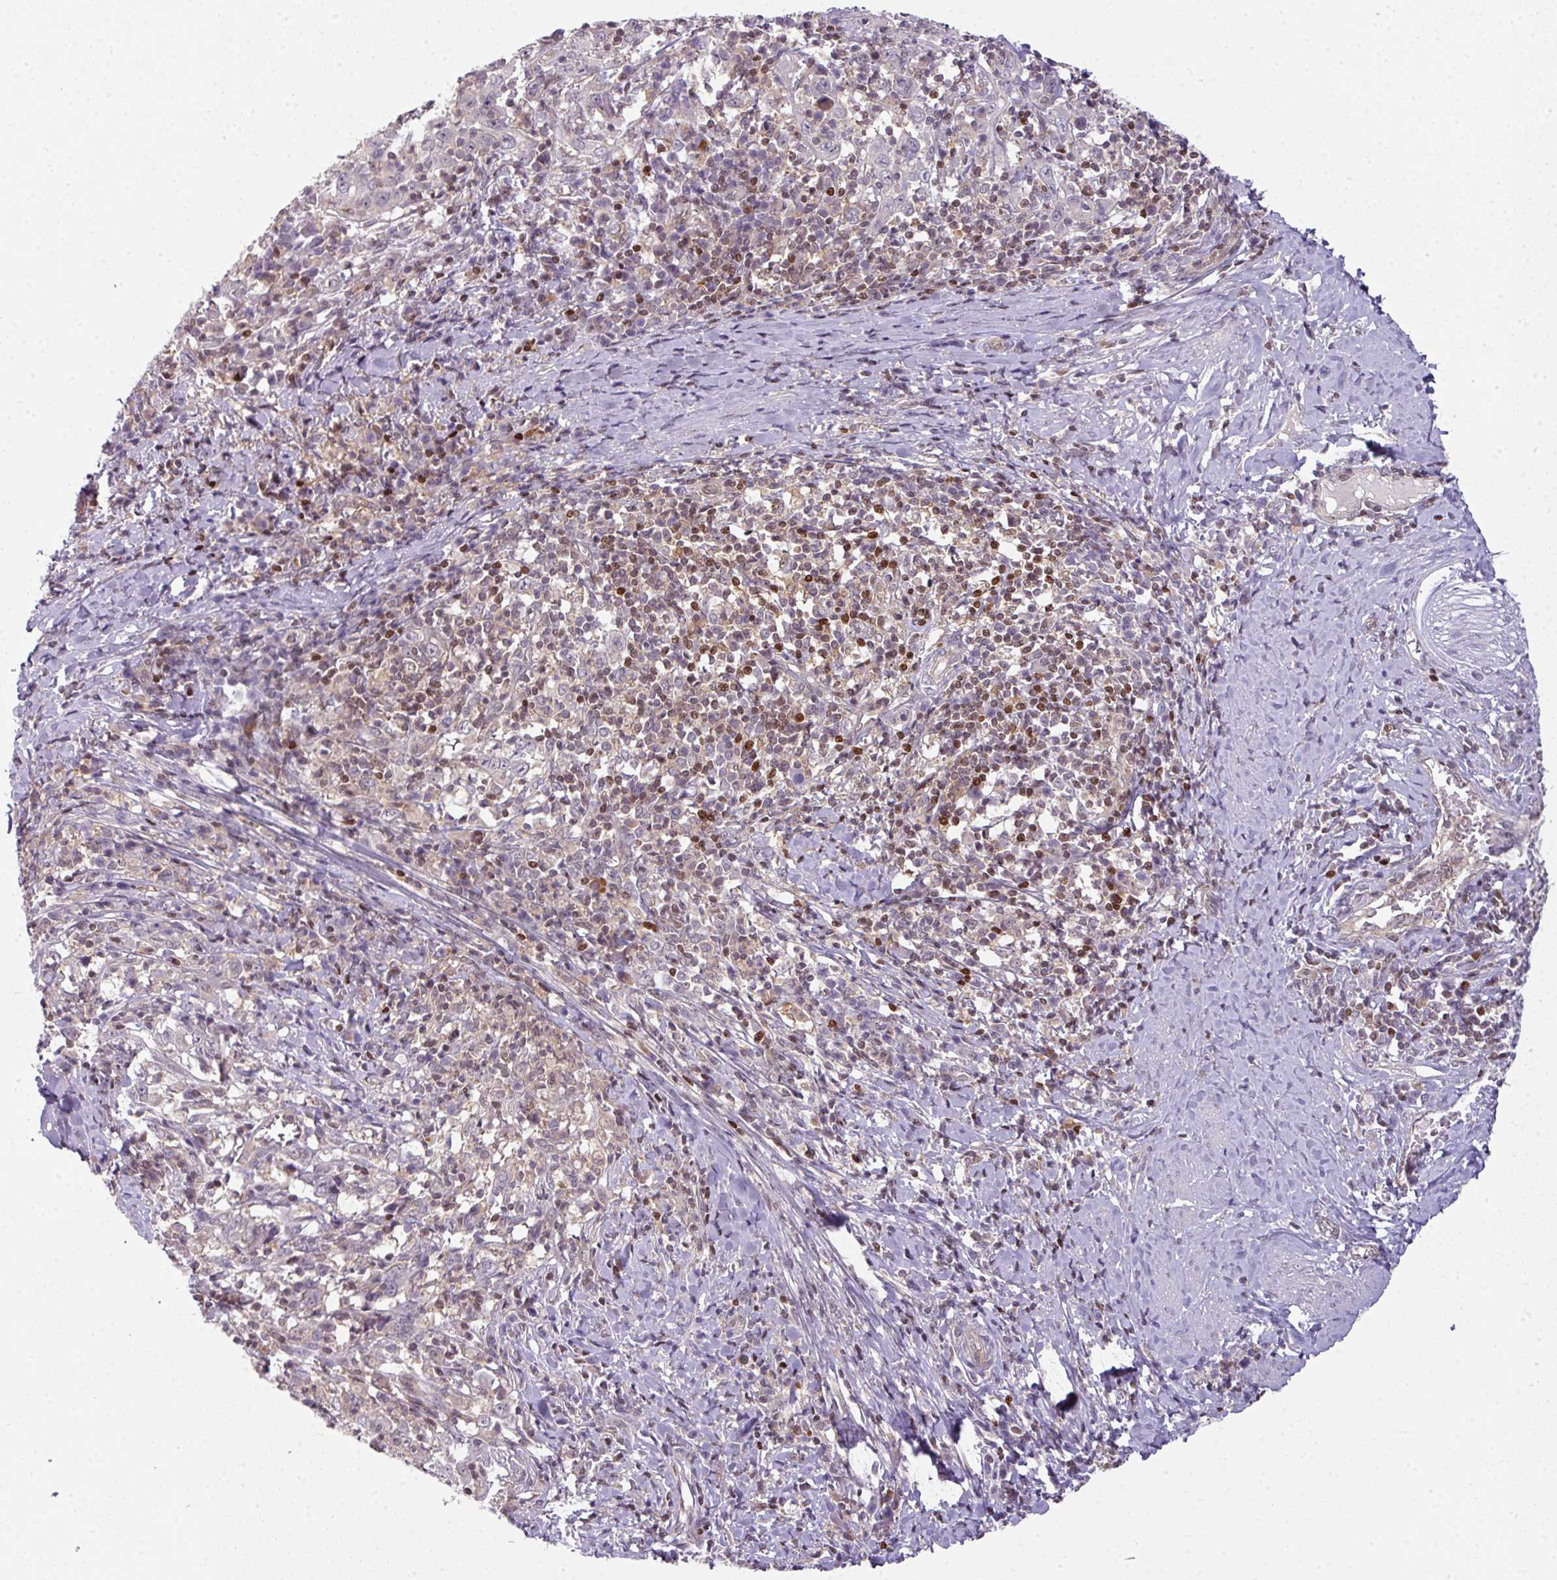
{"staining": {"intensity": "negative", "quantity": "none", "location": "none"}, "tissue": "cervical cancer", "cell_type": "Tumor cells", "image_type": "cancer", "snomed": [{"axis": "morphology", "description": "Squamous cell carcinoma, NOS"}, {"axis": "topography", "description": "Cervix"}], "caption": "High magnification brightfield microscopy of cervical squamous cell carcinoma stained with DAB (3,3'-diaminobenzidine) (brown) and counterstained with hematoxylin (blue): tumor cells show no significant expression.", "gene": "STAT5A", "patient": {"sex": "female", "age": 46}}